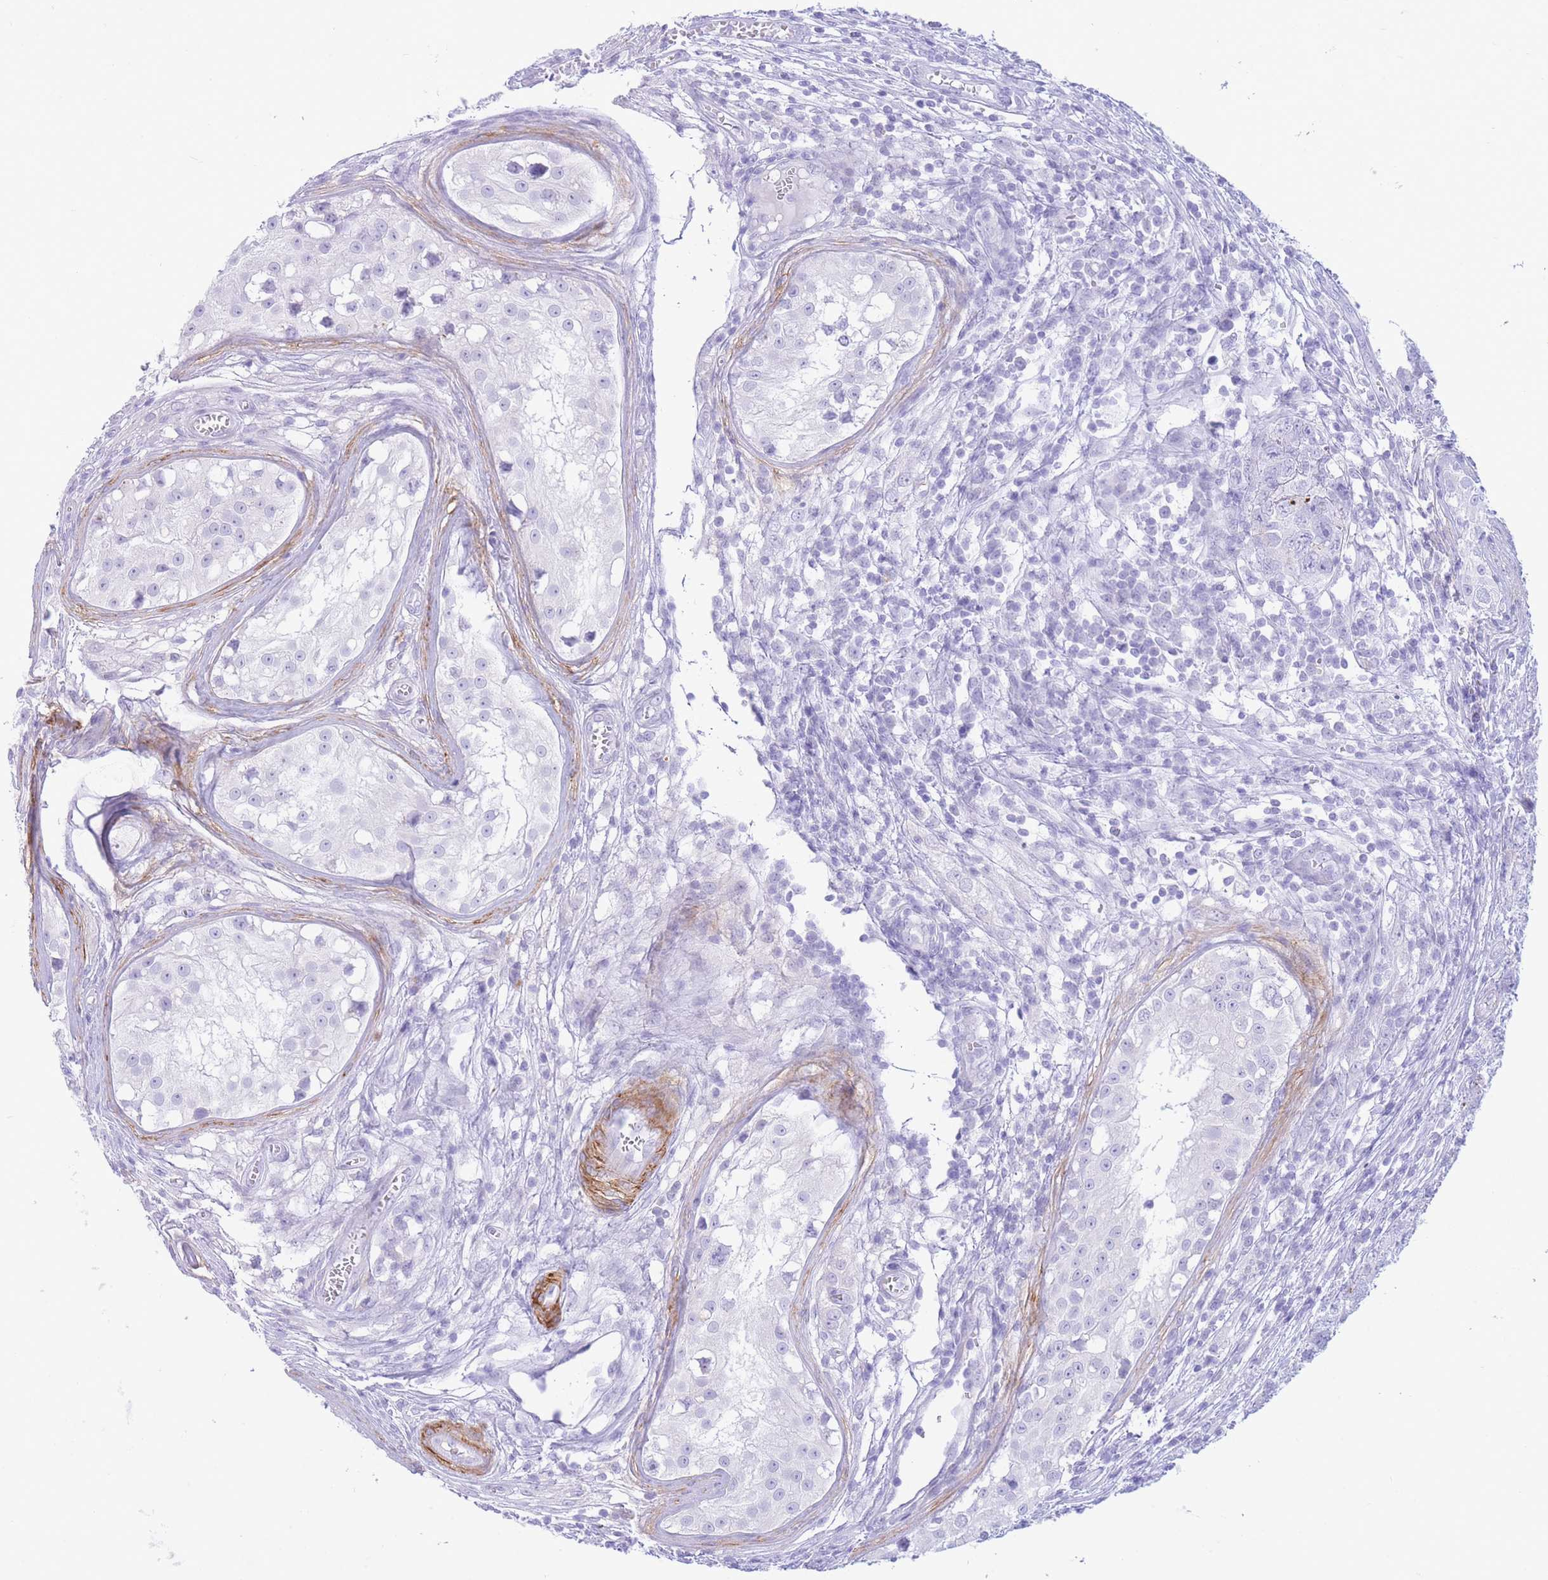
{"staining": {"intensity": "negative", "quantity": "none", "location": "none"}, "tissue": "testis cancer", "cell_type": "Tumor cells", "image_type": "cancer", "snomed": [{"axis": "morphology", "description": "Carcinoma, Embryonal, NOS"}, {"axis": "topography", "description": "Testis"}], "caption": "The immunohistochemistry (IHC) histopathology image has no significant expression in tumor cells of testis cancer tissue.", "gene": "VWA8", "patient": {"sex": "male", "age": 22}}